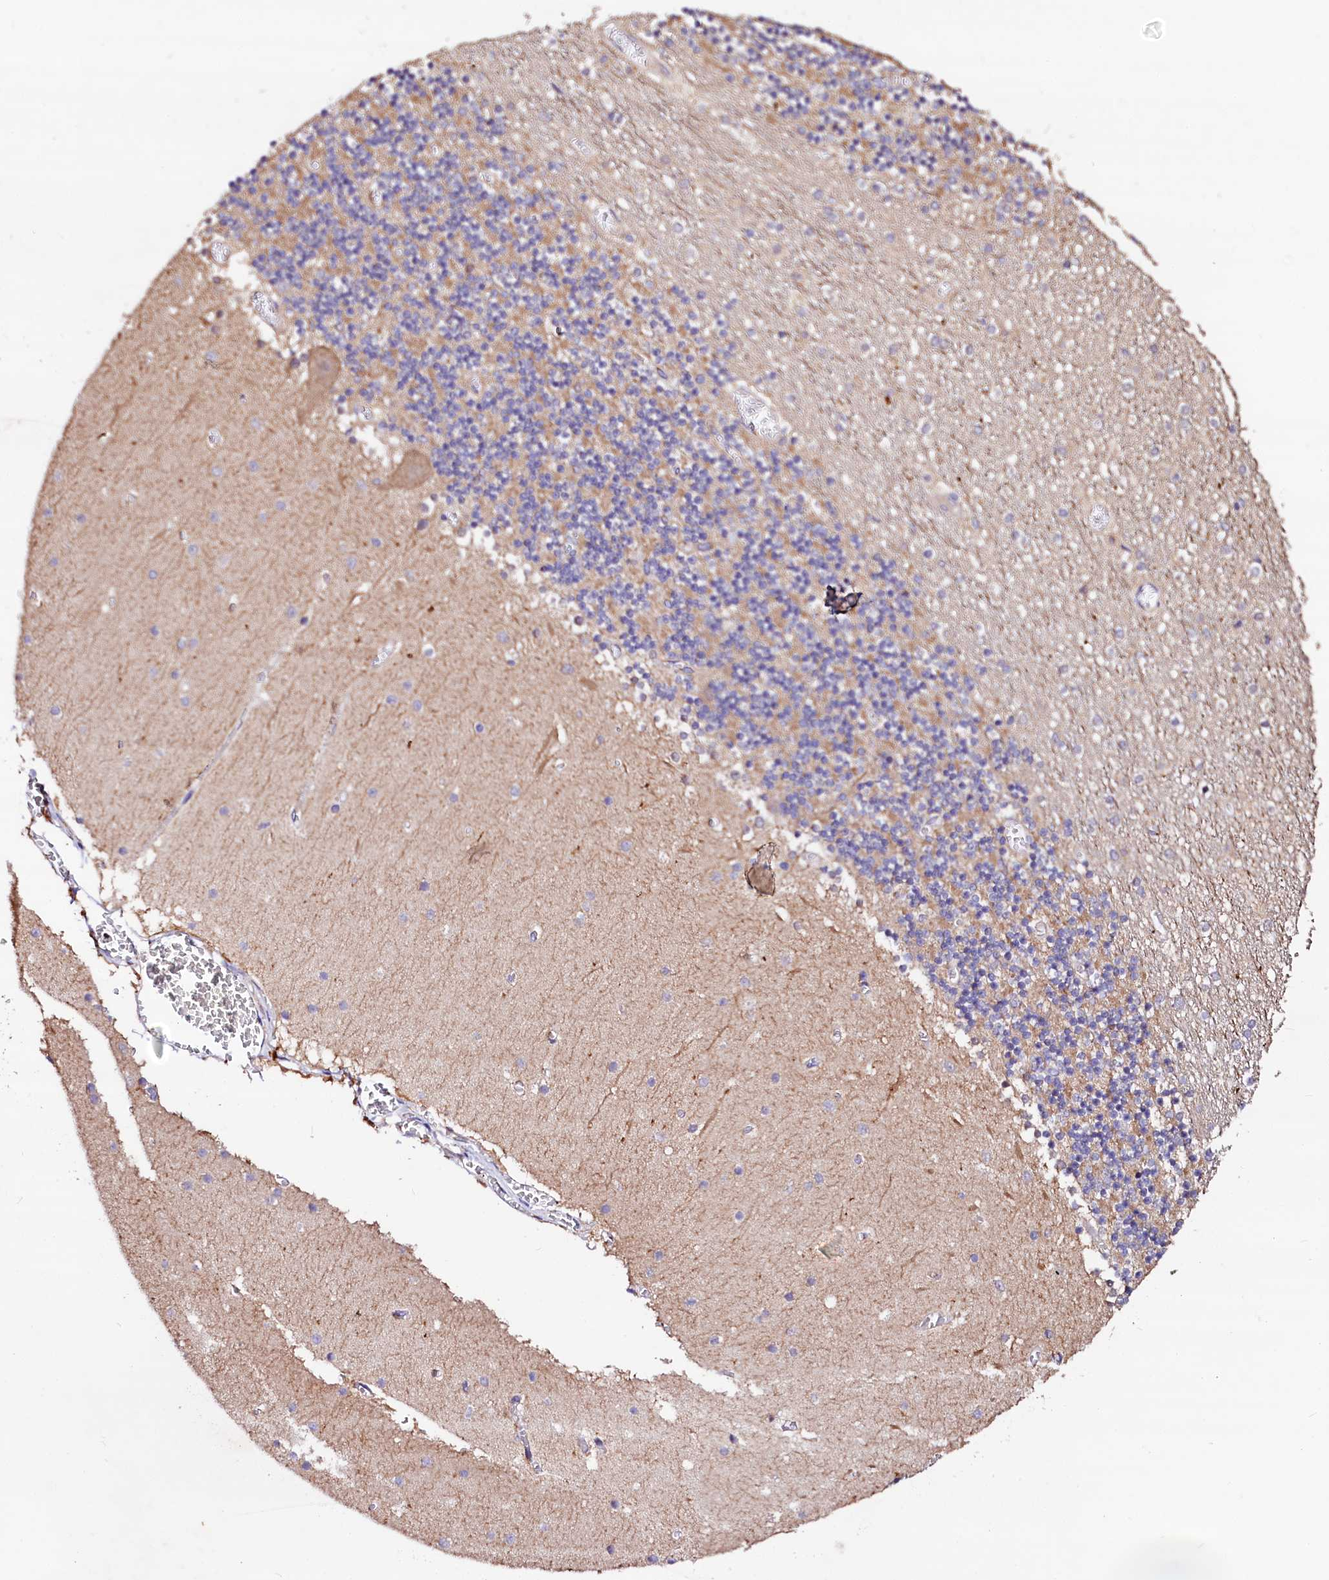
{"staining": {"intensity": "weak", "quantity": "25%-75%", "location": "cytoplasmic/membranous"}, "tissue": "cerebellum", "cell_type": "Cells in granular layer", "image_type": "normal", "snomed": [{"axis": "morphology", "description": "Normal tissue, NOS"}, {"axis": "topography", "description": "Cerebellum"}], "caption": "Cerebellum was stained to show a protein in brown. There is low levels of weak cytoplasmic/membranous expression in about 25%-75% of cells in granular layer. Using DAB (3,3'-diaminobenzidine) (brown) and hematoxylin (blue) stains, captured at high magnification using brightfield microscopy.", "gene": "ST3GAL1", "patient": {"sex": "female", "age": 28}}